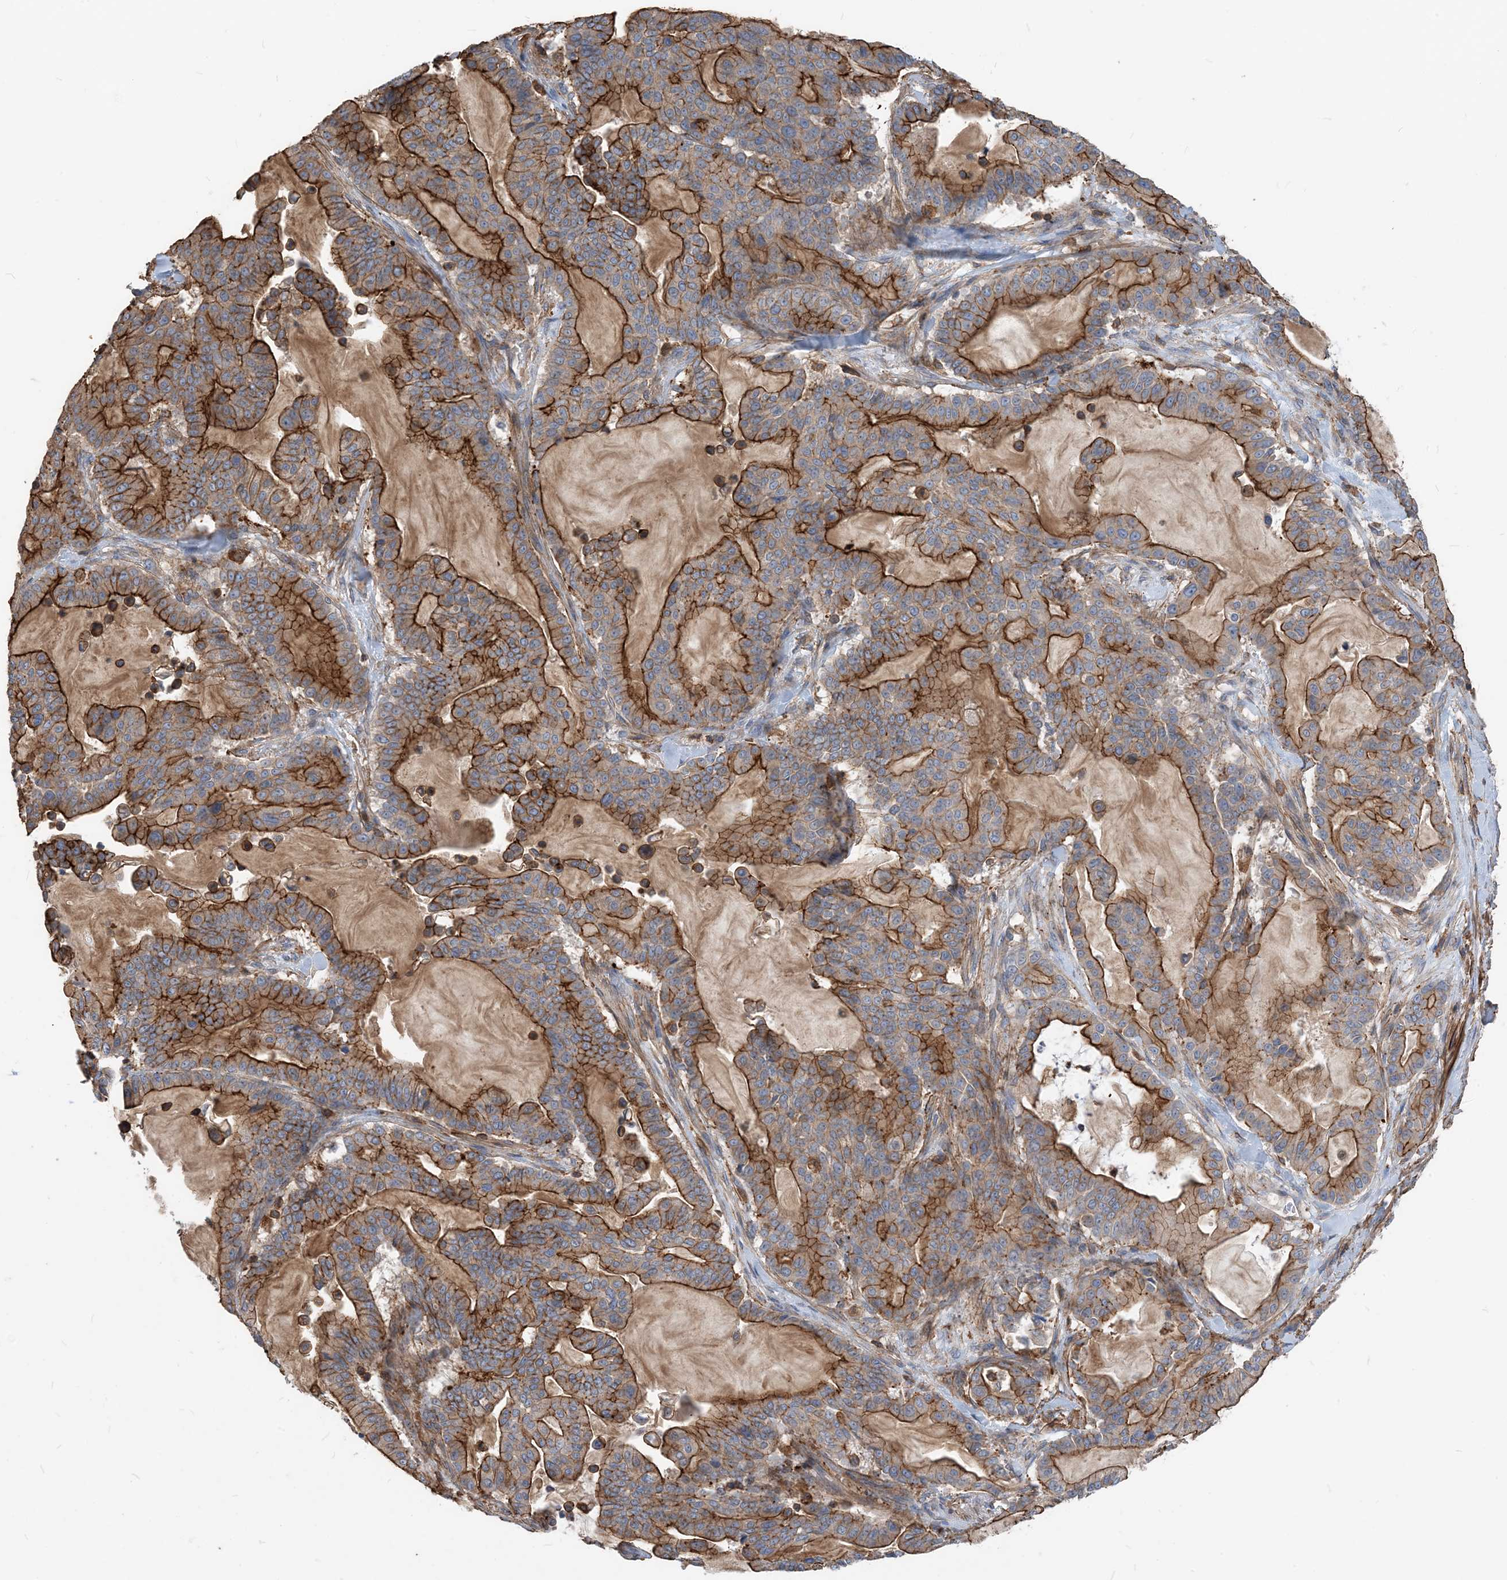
{"staining": {"intensity": "strong", "quantity": "25%-75%", "location": "cytoplasmic/membranous"}, "tissue": "pancreatic cancer", "cell_type": "Tumor cells", "image_type": "cancer", "snomed": [{"axis": "morphology", "description": "Adenocarcinoma, NOS"}, {"axis": "topography", "description": "Pancreas"}], "caption": "Immunohistochemical staining of pancreatic cancer (adenocarcinoma) reveals high levels of strong cytoplasmic/membranous positivity in about 25%-75% of tumor cells.", "gene": "PARVG", "patient": {"sex": "male", "age": 63}}